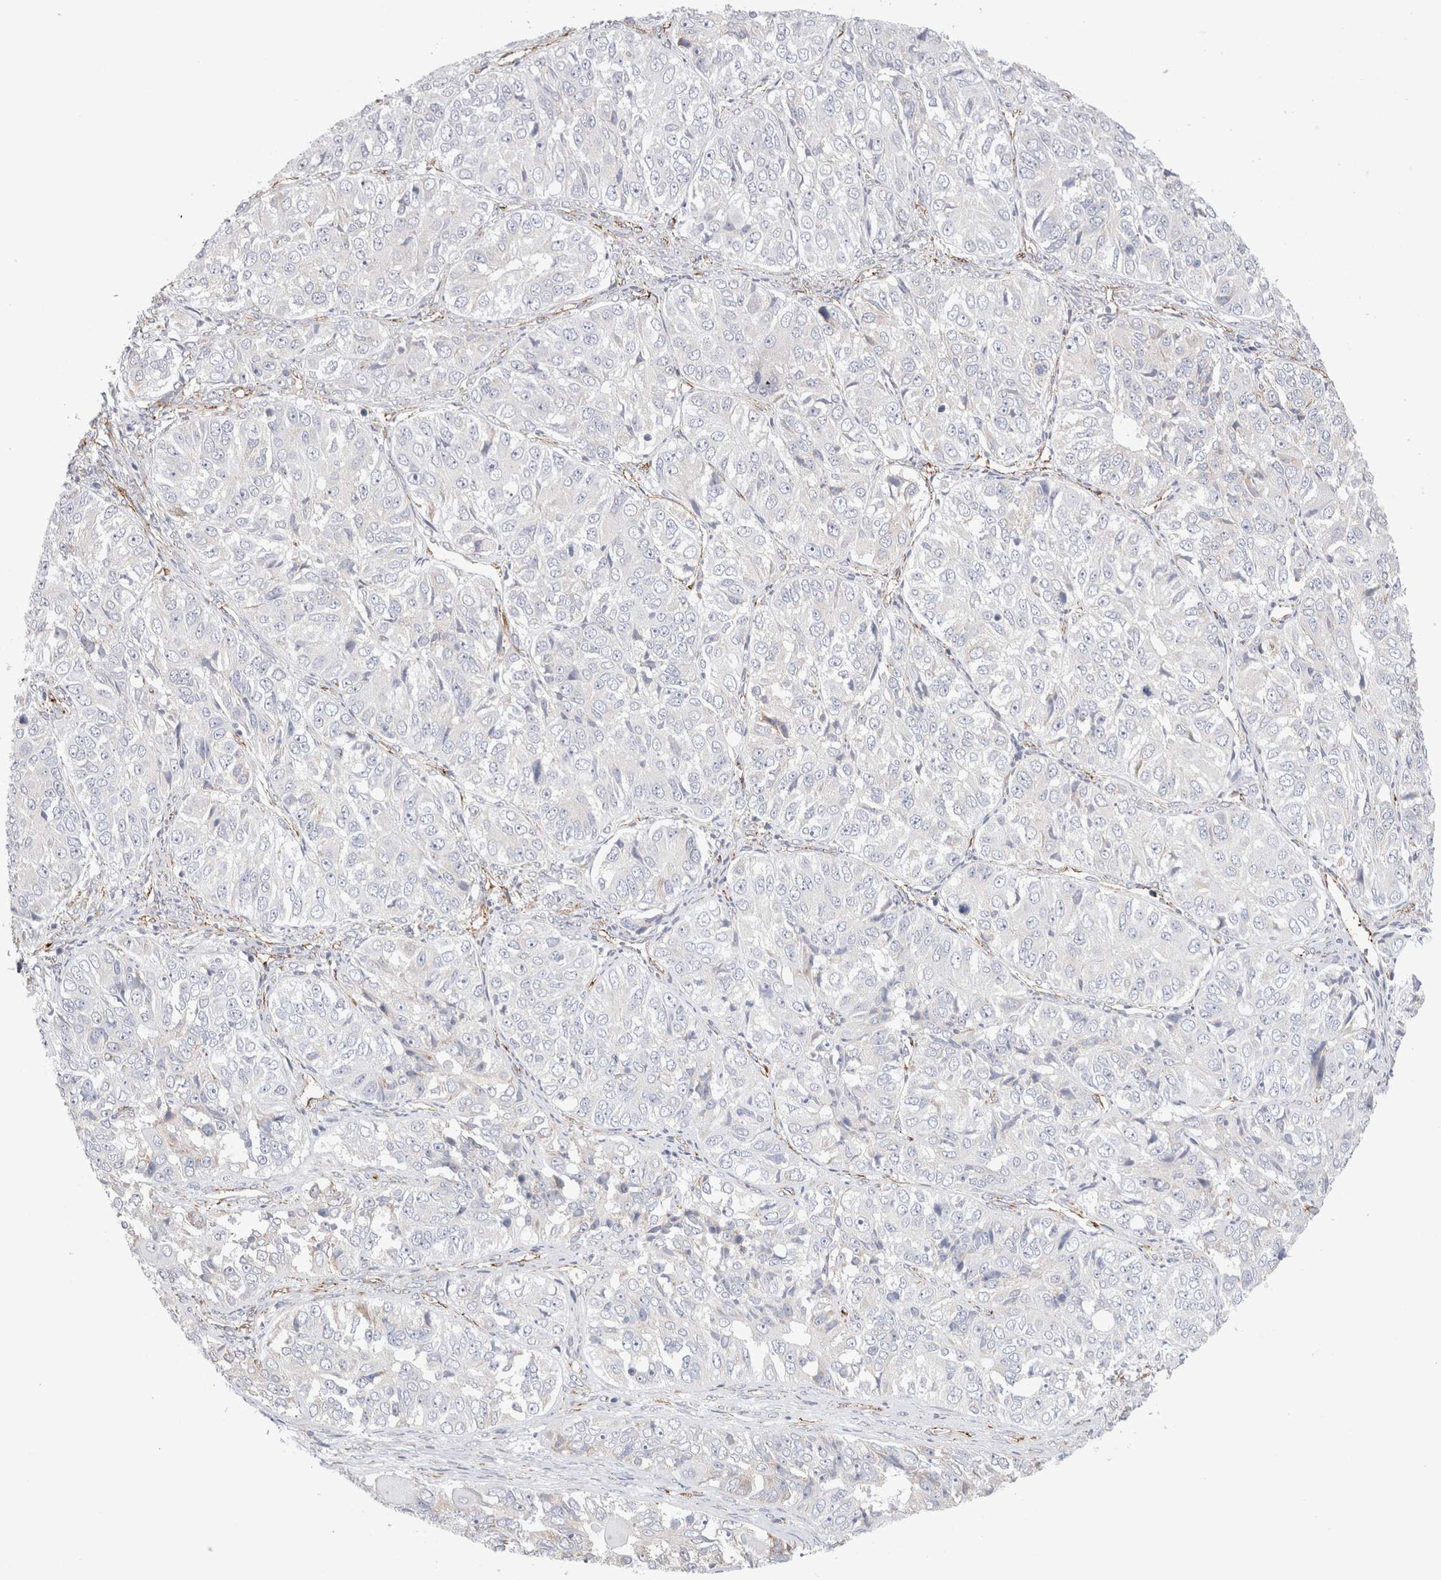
{"staining": {"intensity": "negative", "quantity": "none", "location": "none"}, "tissue": "ovarian cancer", "cell_type": "Tumor cells", "image_type": "cancer", "snomed": [{"axis": "morphology", "description": "Carcinoma, endometroid"}, {"axis": "topography", "description": "Ovary"}], "caption": "DAB (3,3'-diaminobenzidine) immunohistochemical staining of ovarian cancer reveals no significant expression in tumor cells.", "gene": "CNPY4", "patient": {"sex": "female", "age": 51}}